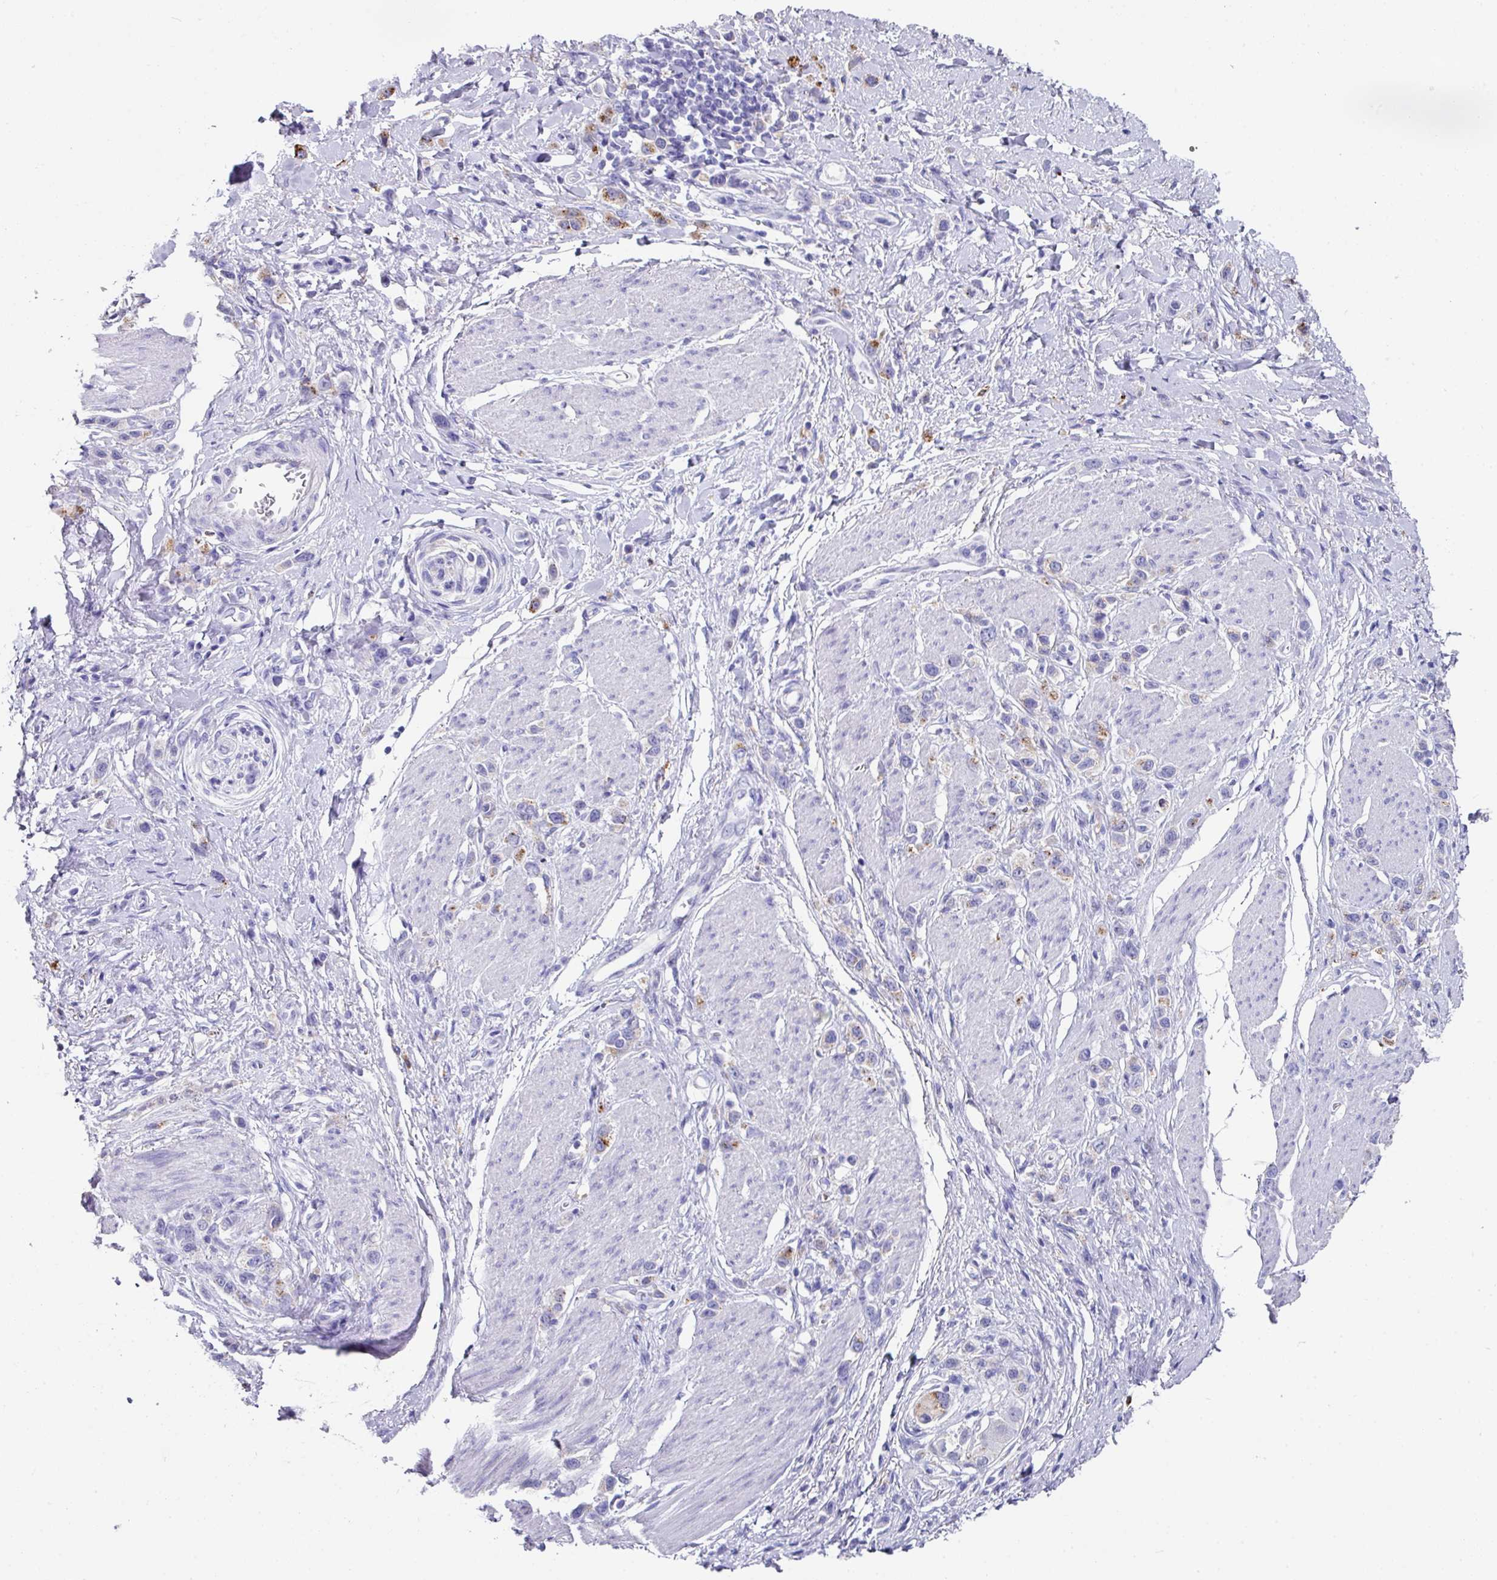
{"staining": {"intensity": "strong", "quantity": "<25%", "location": "cytoplasmic/membranous"}, "tissue": "stomach cancer", "cell_type": "Tumor cells", "image_type": "cancer", "snomed": [{"axis": "morphology", "description": "Adenocarcinoma, NOS"}, {"axis": "topography", "description": "Stomach"}], "caption": "Protein expression analysis of adenocarcinoma (stomach) displays strong cytoplasmic/membranous staining in about <25% of tumor cells.", "gene": "CPVL", "patient": {"sex": "female", "age": 65}}